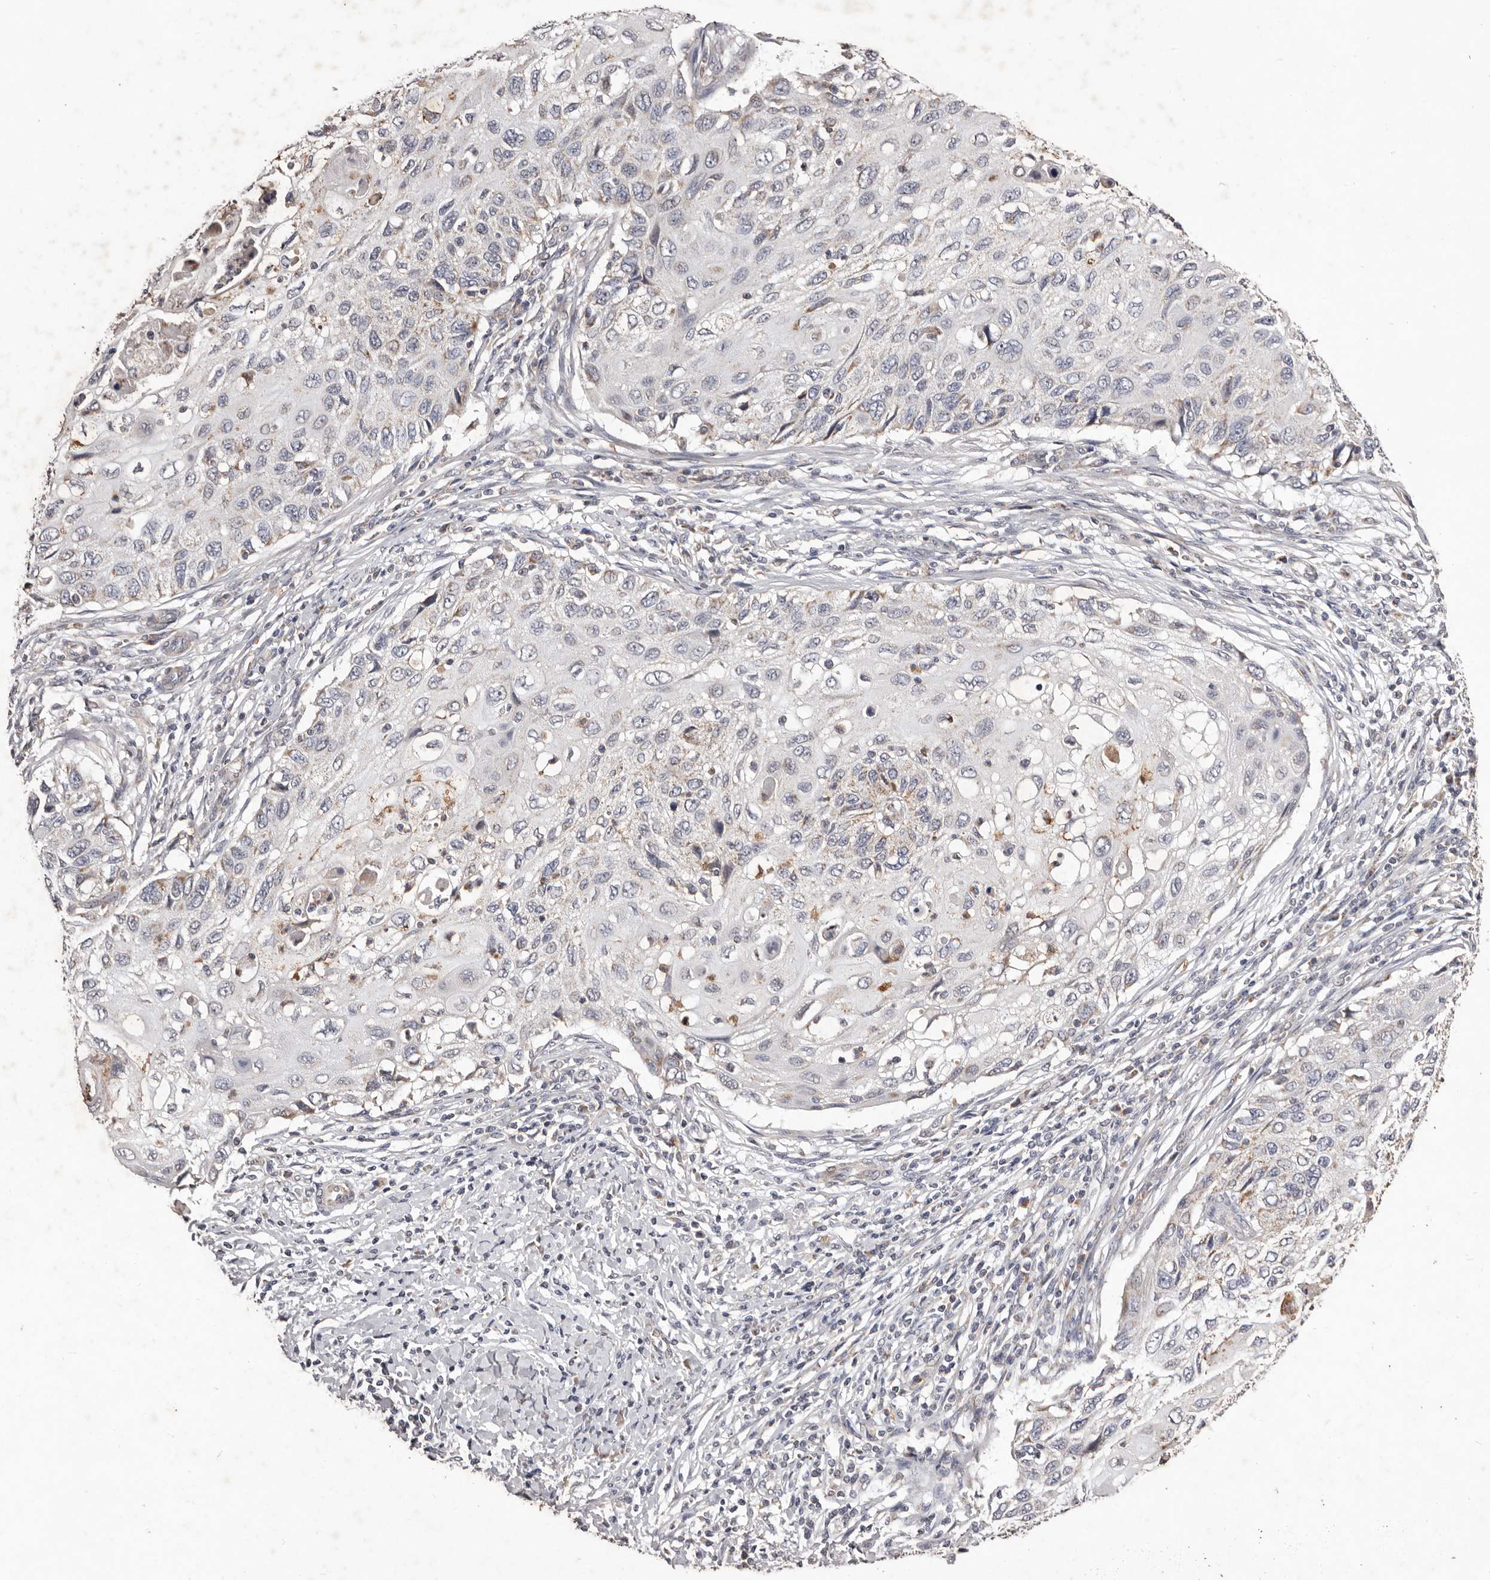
{"staining": {"intensity": "negative", "quantity": "none", "location": "none"}, "tissue": "cervical cancer", "cell_type": "Tumor cells", "image_type": "cancer", "snomed": [{"axis": "morphology", "description": "Squamous cell carcinoma, NOS"}, {"axis": "topography", "description": "Cervix"}], "caption": "The immunohistochemistry micrograph has no significant staining in tumor cells of cervical squamous cell carcinoma tissue.", "gene": "CXCL14", "patient": {"sex": "female", "age": 70}}